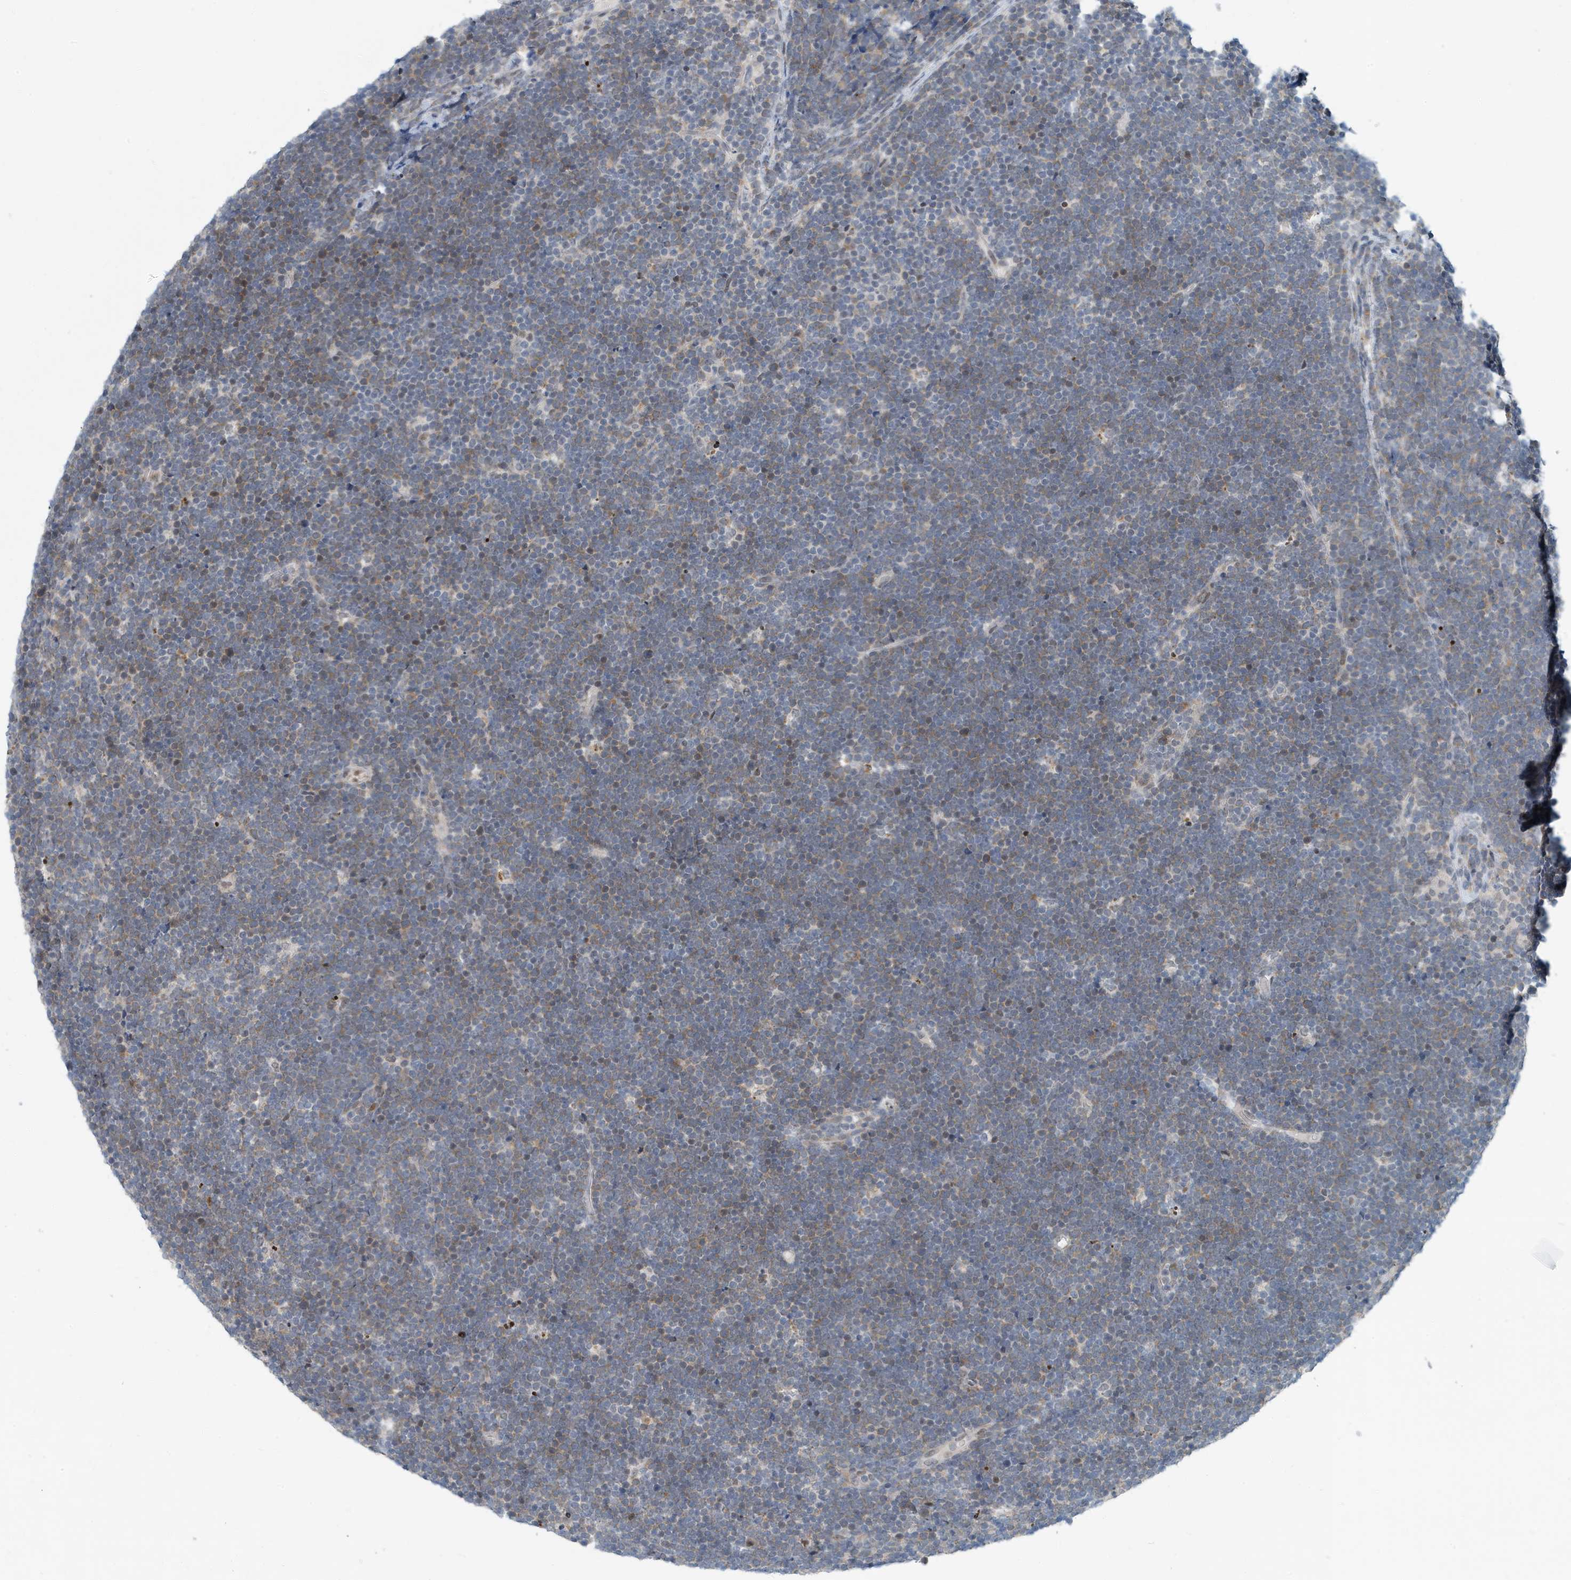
{"staining": {"intensity": "weak", "quantity": "<25%", "location": "cytoplasmic/membranous,nuclear"}, "tissue": "lymphoma", "cell_type": "Tumor cells", "image_type": "cancer", "snomed": [{"axis": "morphology", "description": "Malignant lymphoma, non-Hodgkin's type, High grade"}, {"axis": "topography", "description": "Lymph node"}], "caption": "This is an IHC image of high-grade malignant lymphoma, non-Hodgkin's type. There is no positivity in tumor cells.", "gene": "KIF15", "patient": {"sex": "male", "age": 13}}